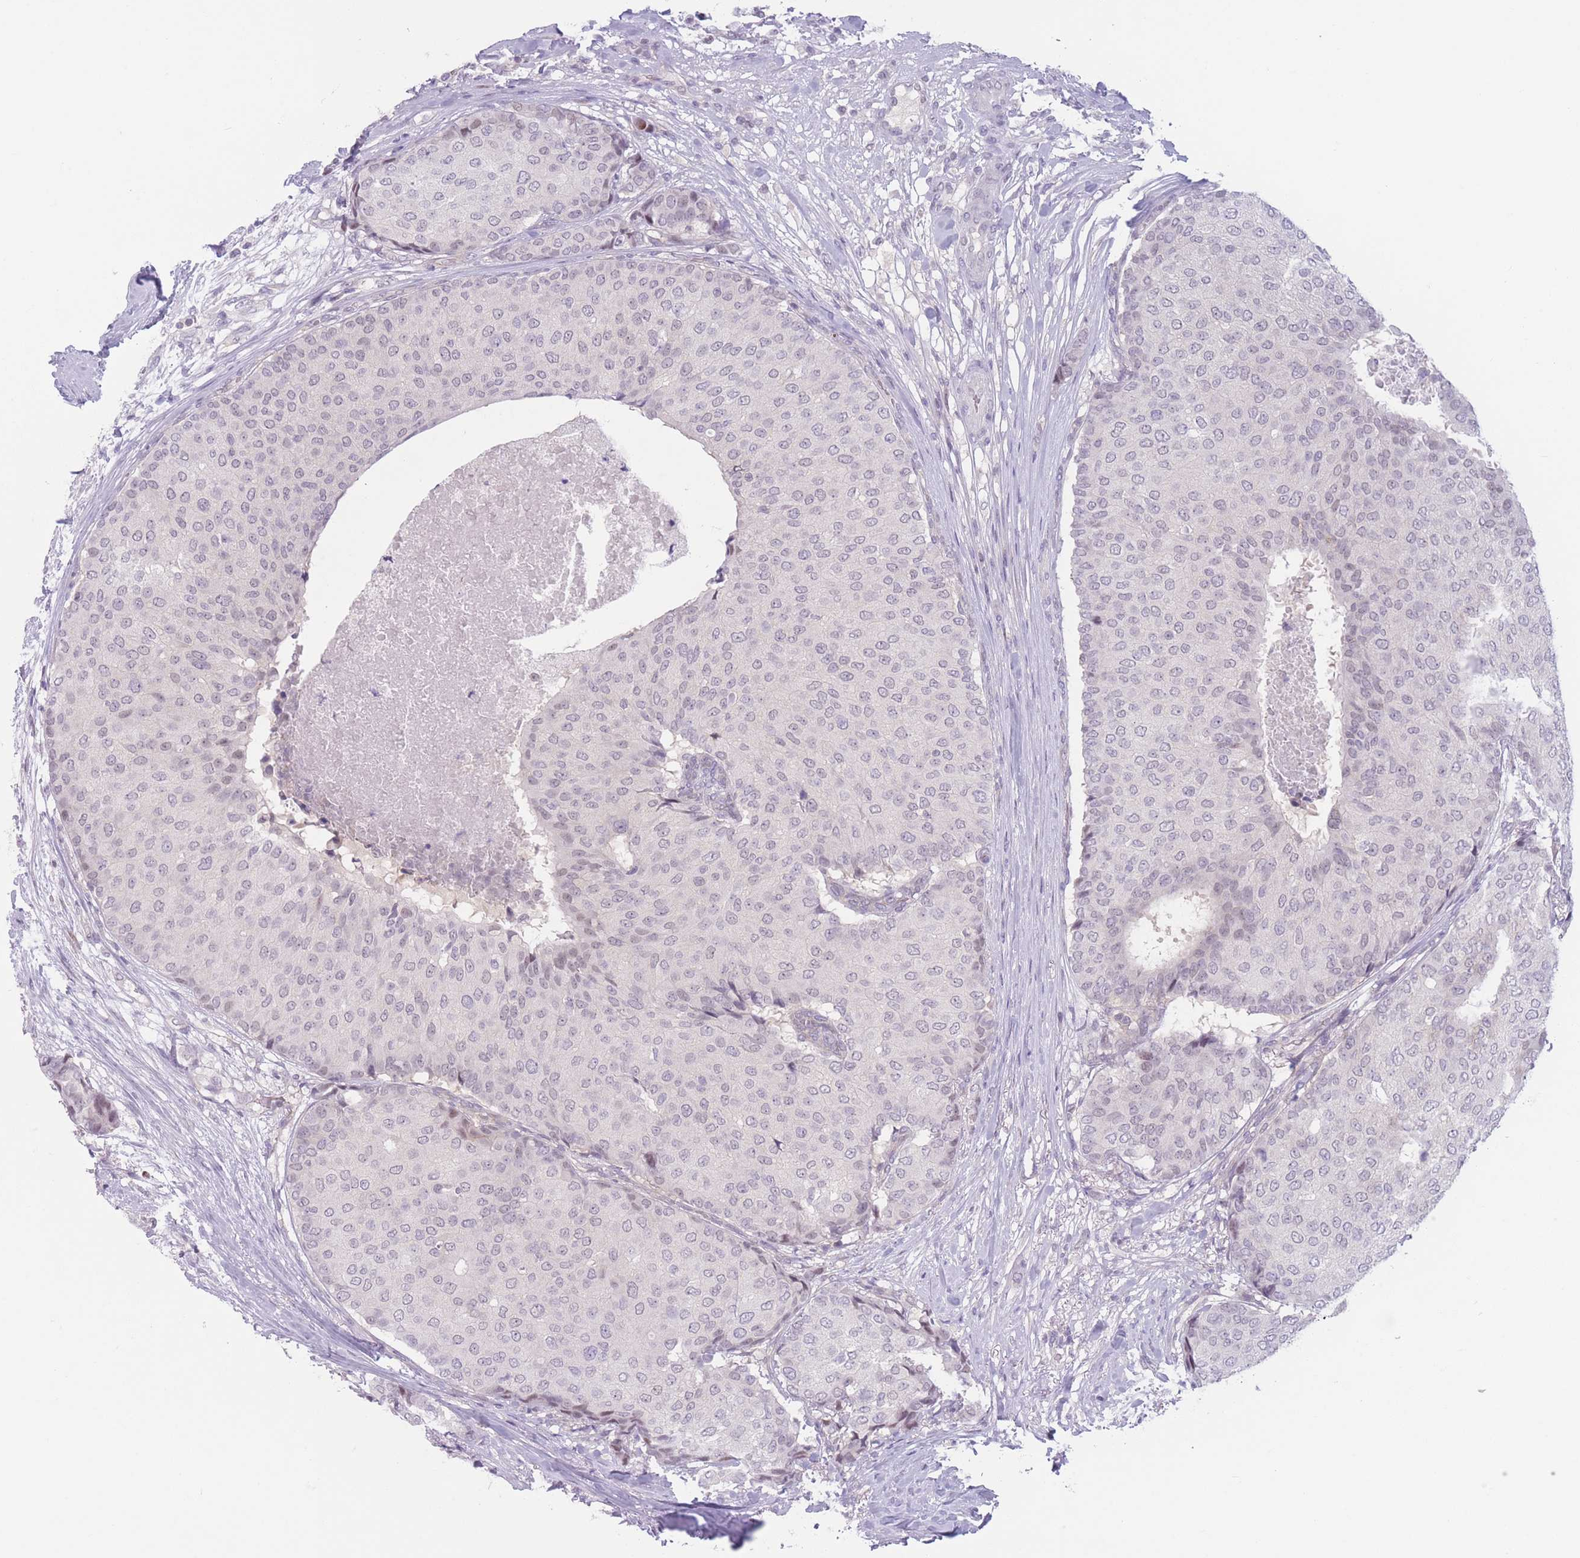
{"staining": {"intensity": "weak", "quantity": "25%-75%", "location": "nuclear"}, "tissue": "breast cancer", "cell_type": "Tumor cells", "image_type": "cancer", "snomed": [{"axis": "morphology", "description": "Duct carcinoma"}, {"axis": "topography", "description": "Breast"}], "caption": "Immunohistochemistry (IHC) of breast infiltrating ductal carcinoma demonstrates low levels of weak nuclear positivity in about 25%-75% of tumor cells.", "gene": "ZNF439", "patient": {"sex": "female", "age": 75}}